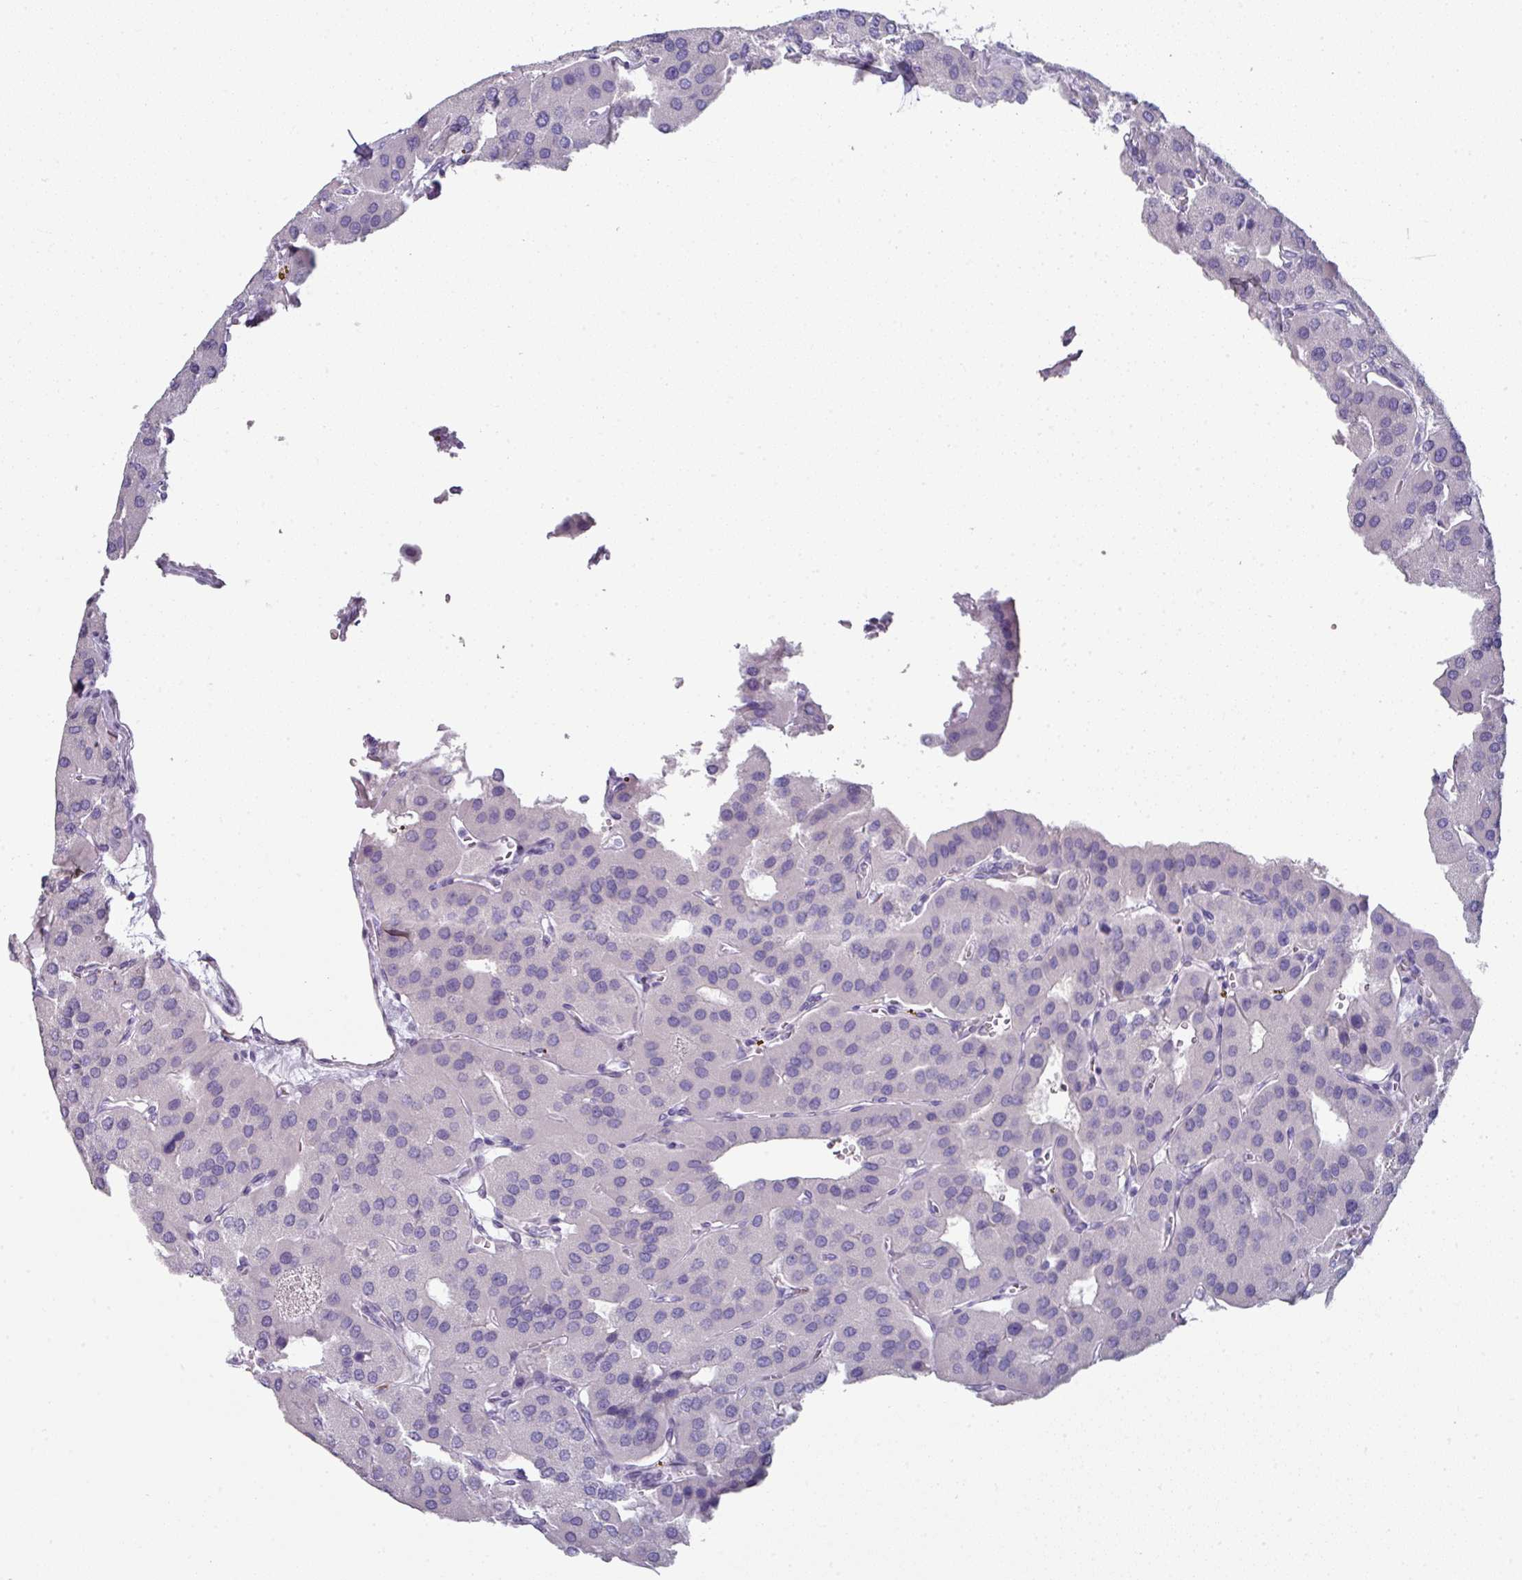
{"staining": {"intensity": "negative", "quantity": "none", "location": "none"}, "tissue": "parathyroid gland", "cell_type": "Glandular cells", "image_type": "normal", "snomed": [{"axis": "morphology", "description": "Normal tissue, NOS"}, {"axis": "morphology", "description": "Adenoma, NOS"}, {"axis": "topography", "description": "Parathyroid gland"}], "caption": "An image of human parathyroid gland is negative for staining in glandular cells.", "gene": "SLC17A7", "patient": {"sex": "female", "age": 86}}